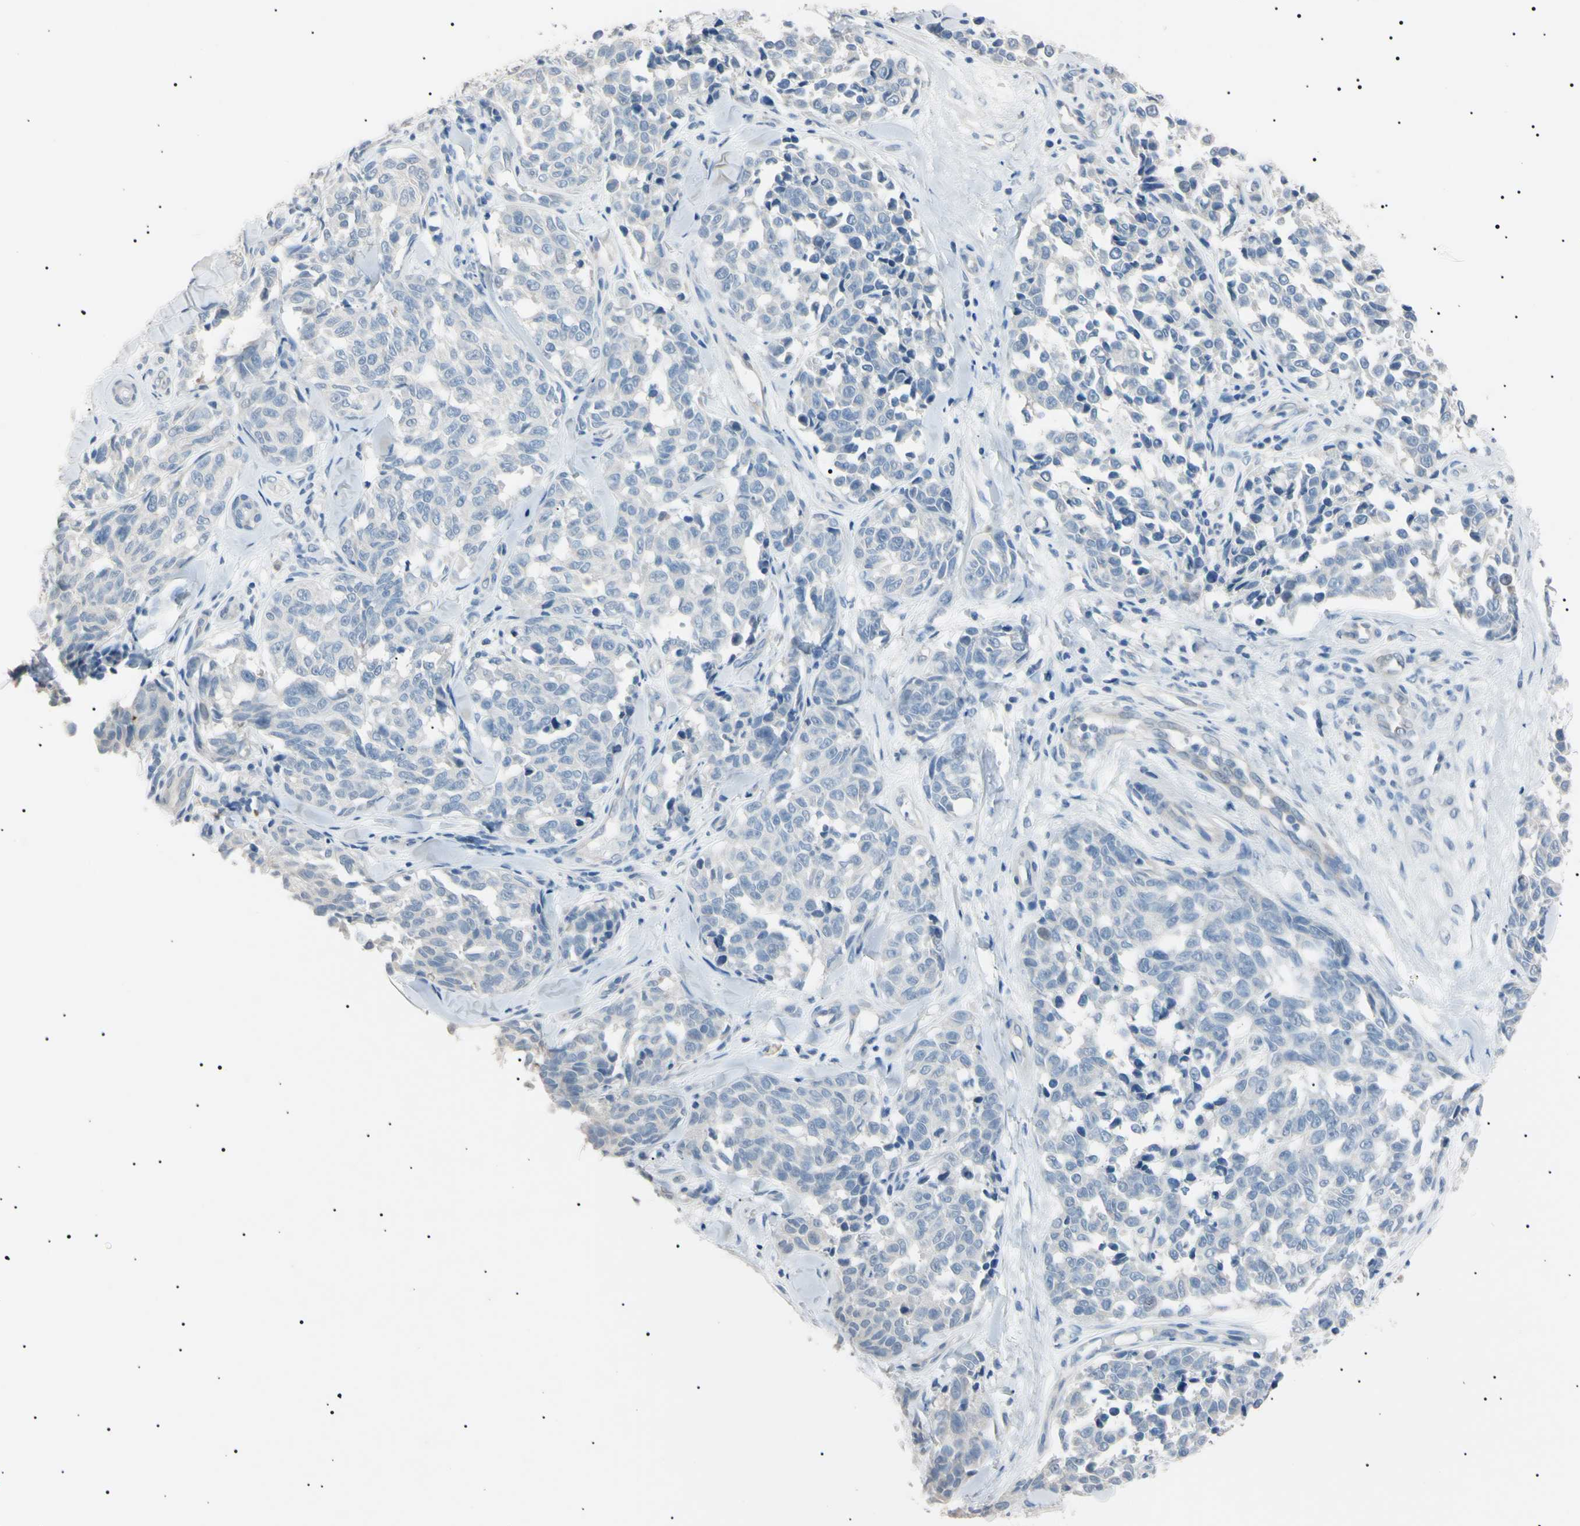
{"staining": {"intensity": "negative", "quantity": "none", "location": "none"}, "tissue": "melanoma", "cell_type": "Tumor cells", "image_type": "cancer", "snomed": [{"axis": "morphology", "description": "Malignant melanoma, NOS"}, {"axis": "topography", "description": "Skin"}], "caption": "Micrograph shows no protein positivity in tumor cells of melanoma tissue.", "gene": "CGB3", "patient": {"sex": "female", "age": 64}}